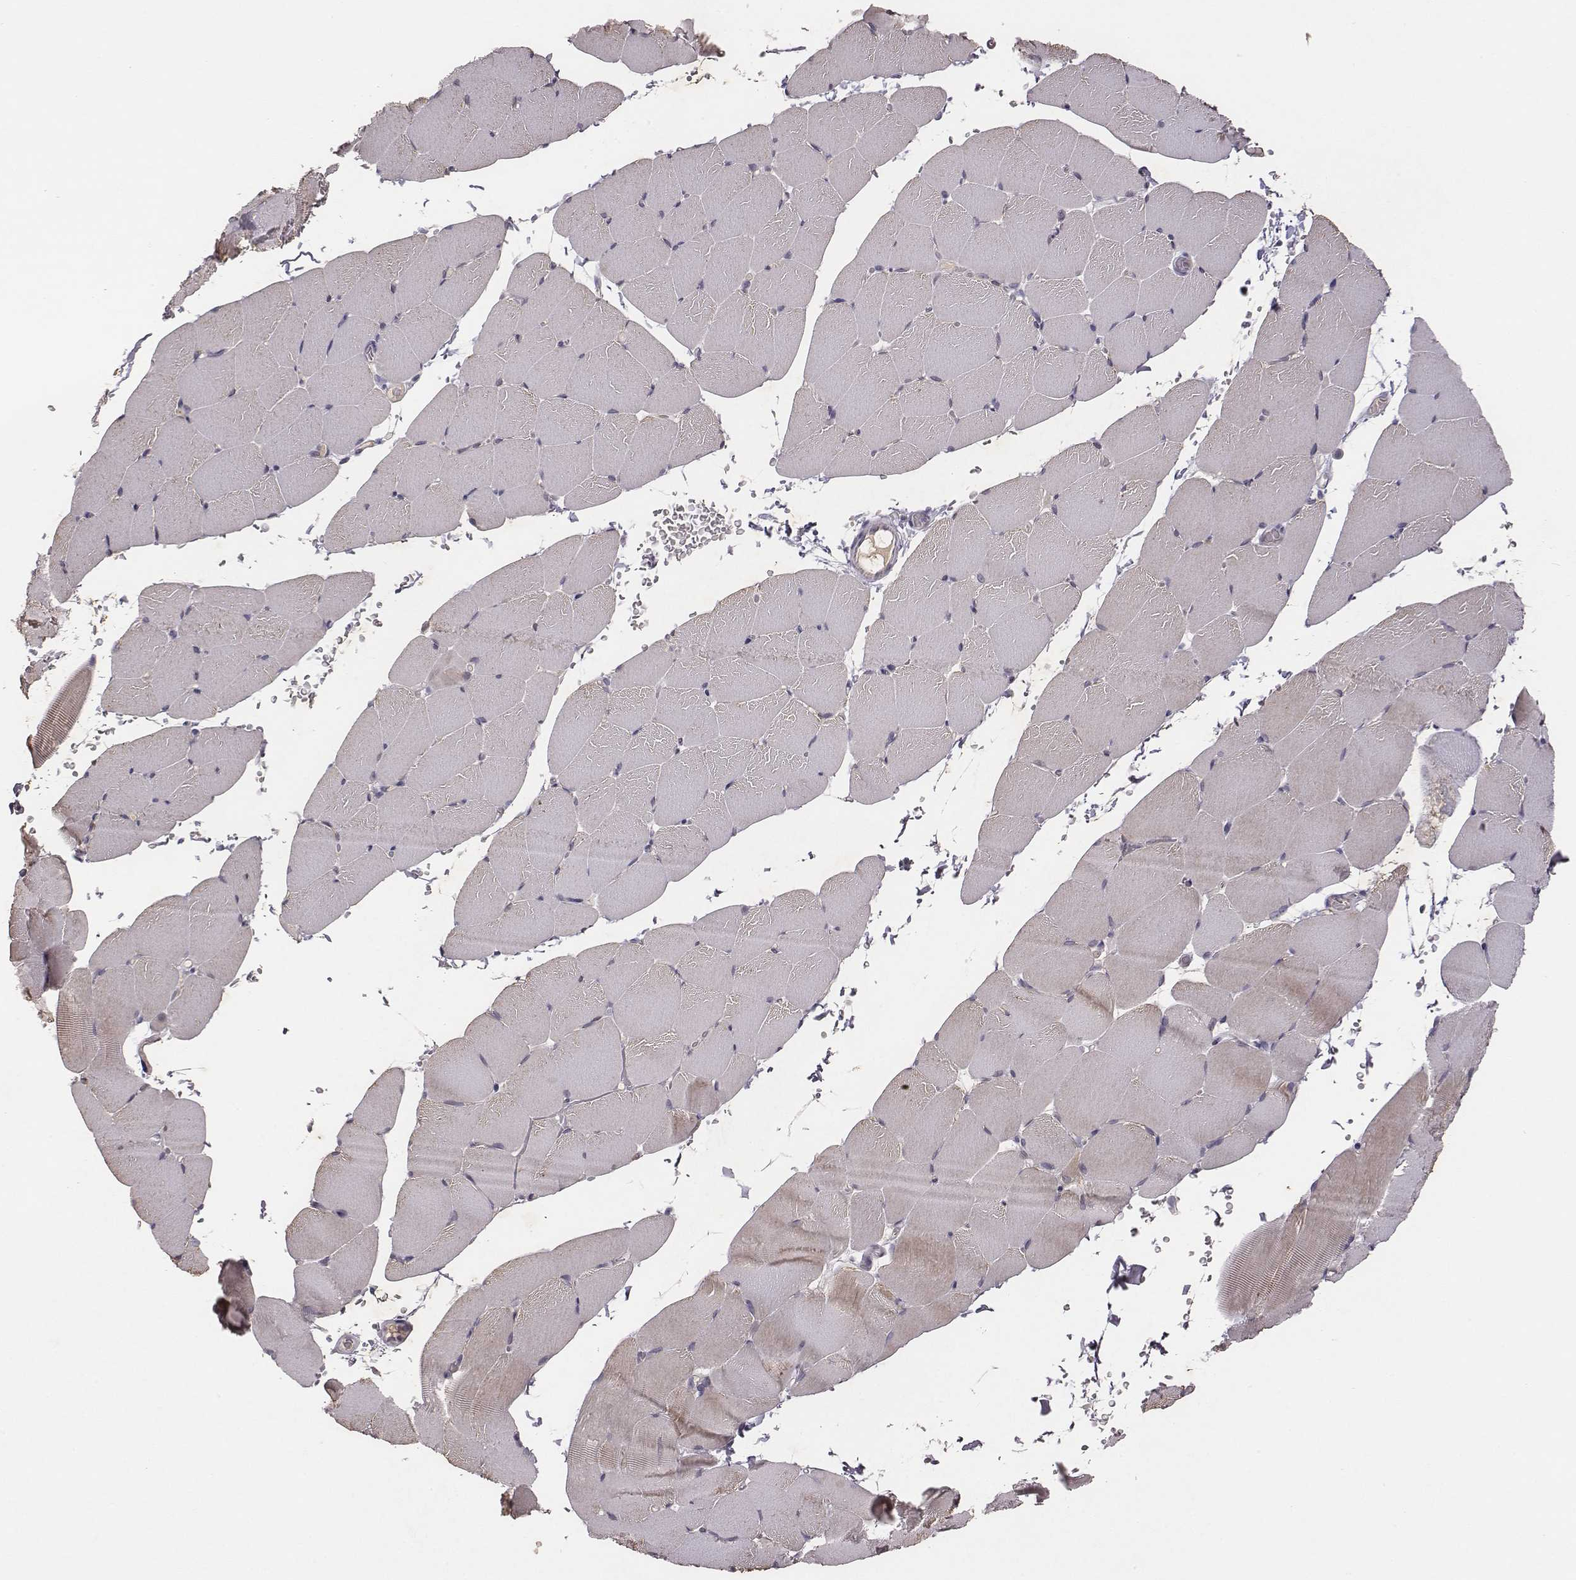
{"staining": {"intensity": "negative", "quantity": "none", "location": "none"}, "tissue": "skeletal muscle", "cell_type": "Myocytes", "image_type": "normal", "snomed": [{"axis": "morphology", "description": "Normal tissue, NOS"}, {"axis": "topography", "description": "Skeletal muscle"}], "caption": "IHC photomicrograph of normal skeletal muscle stained for a protein (brown), which reveals no expression in myocytes. The staining is performed using DAB brown chromogen with nuclei counter-stained in using hematoxylin.", "gene": "SLC22A6", "patient": {"sex": "female", "age": 37}}